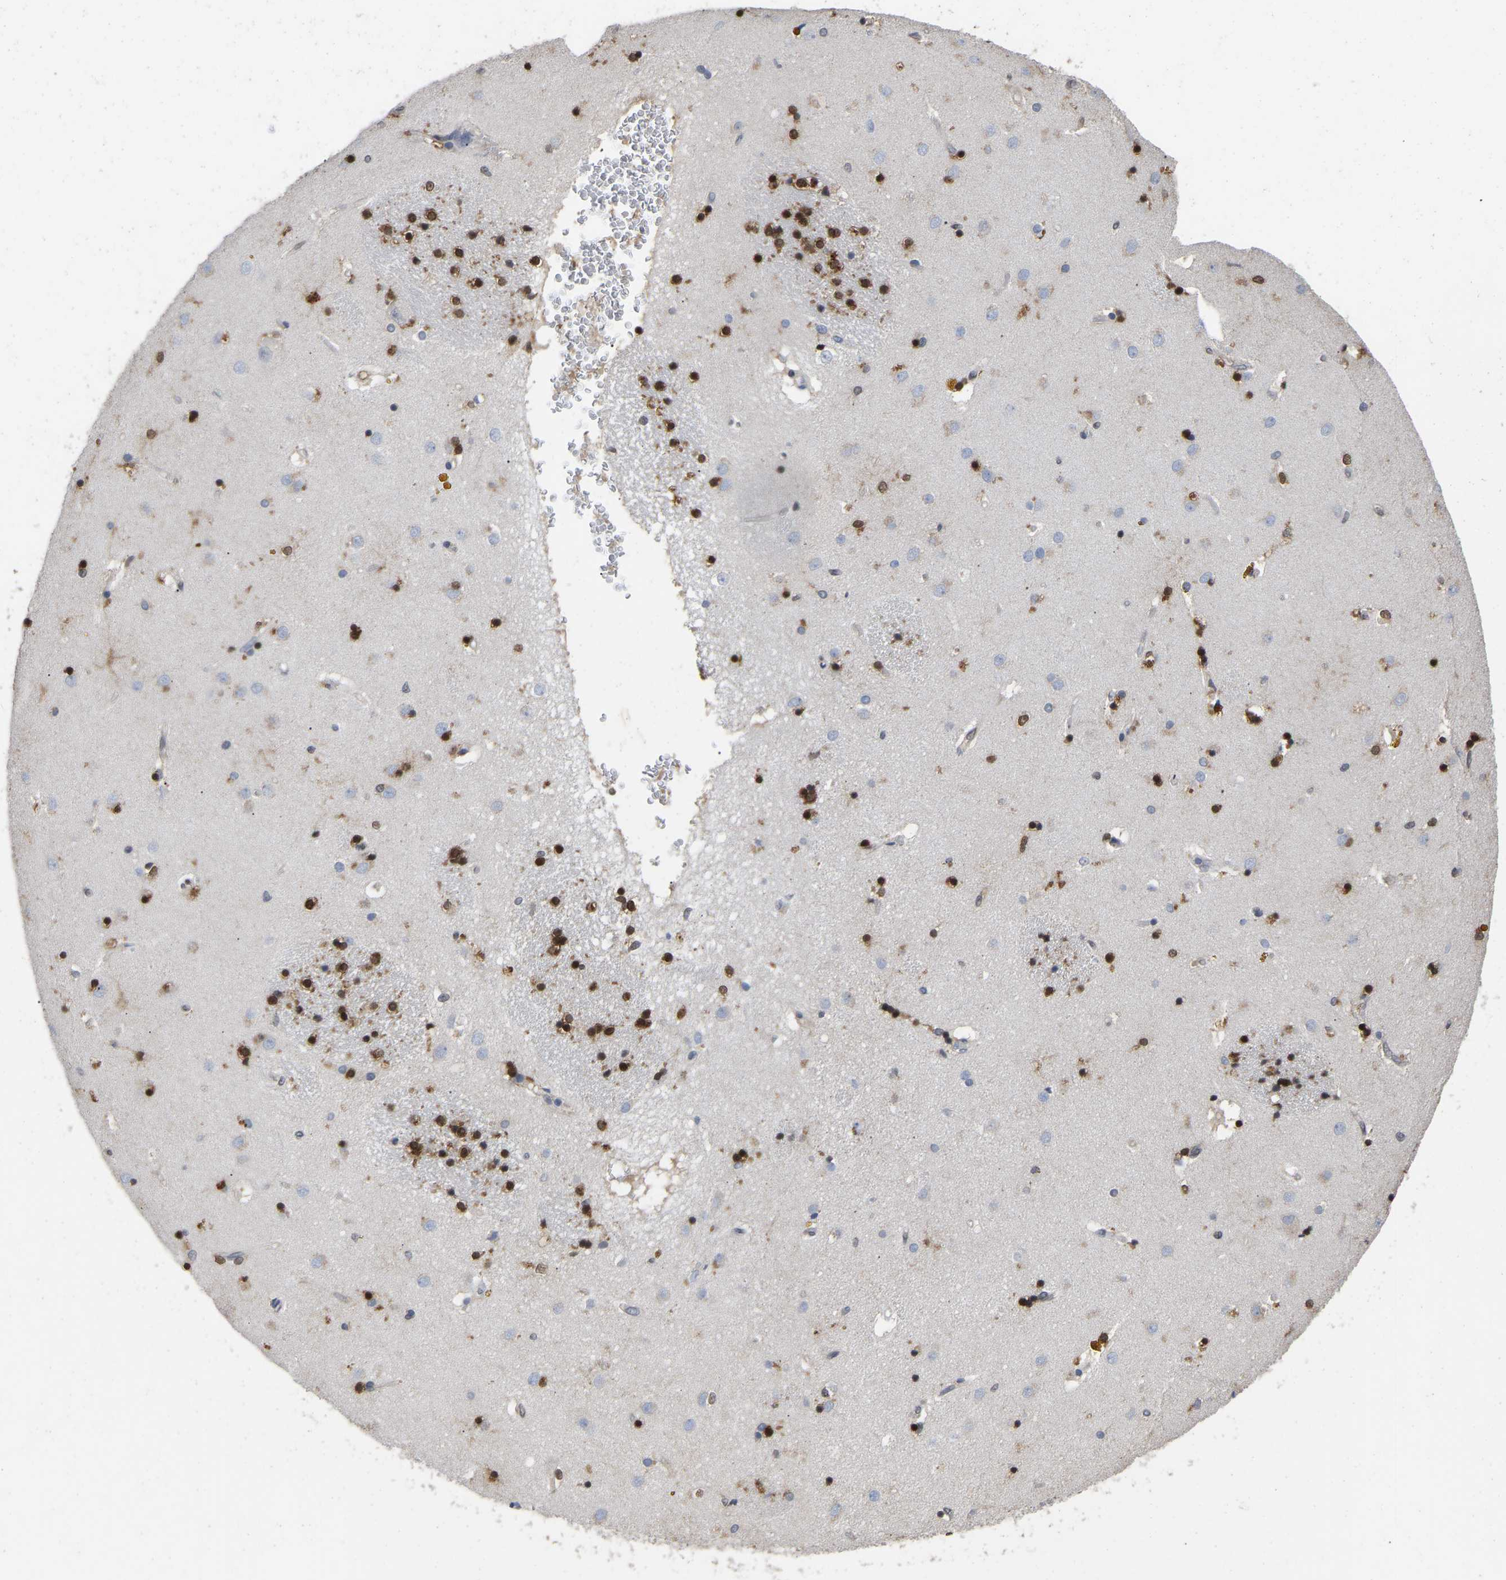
{"staining": {"intensity": "strong", "quantity": "25%-75%", "location": "nuclear"}, "tissue": "caudate", "cell_type": "Glial cells", "image_type": "normal", "snomed": [{"axis": "morphology", "description": "Normal tissue, NOS"}, {"axis": "topography", "description": "Lateral ventricle wall"}], "caption": "The immunohistochemical stain highlights strong nuclear staining in glial cells of normal caudate. (Stains: DAB (3,3'-diaminobenzidine) in brown, nuclei in blue, Microscopy: brightfield microscopy at high magnification).", "gene": "QKI", "patient": {"sex": "male", "age": 70}}